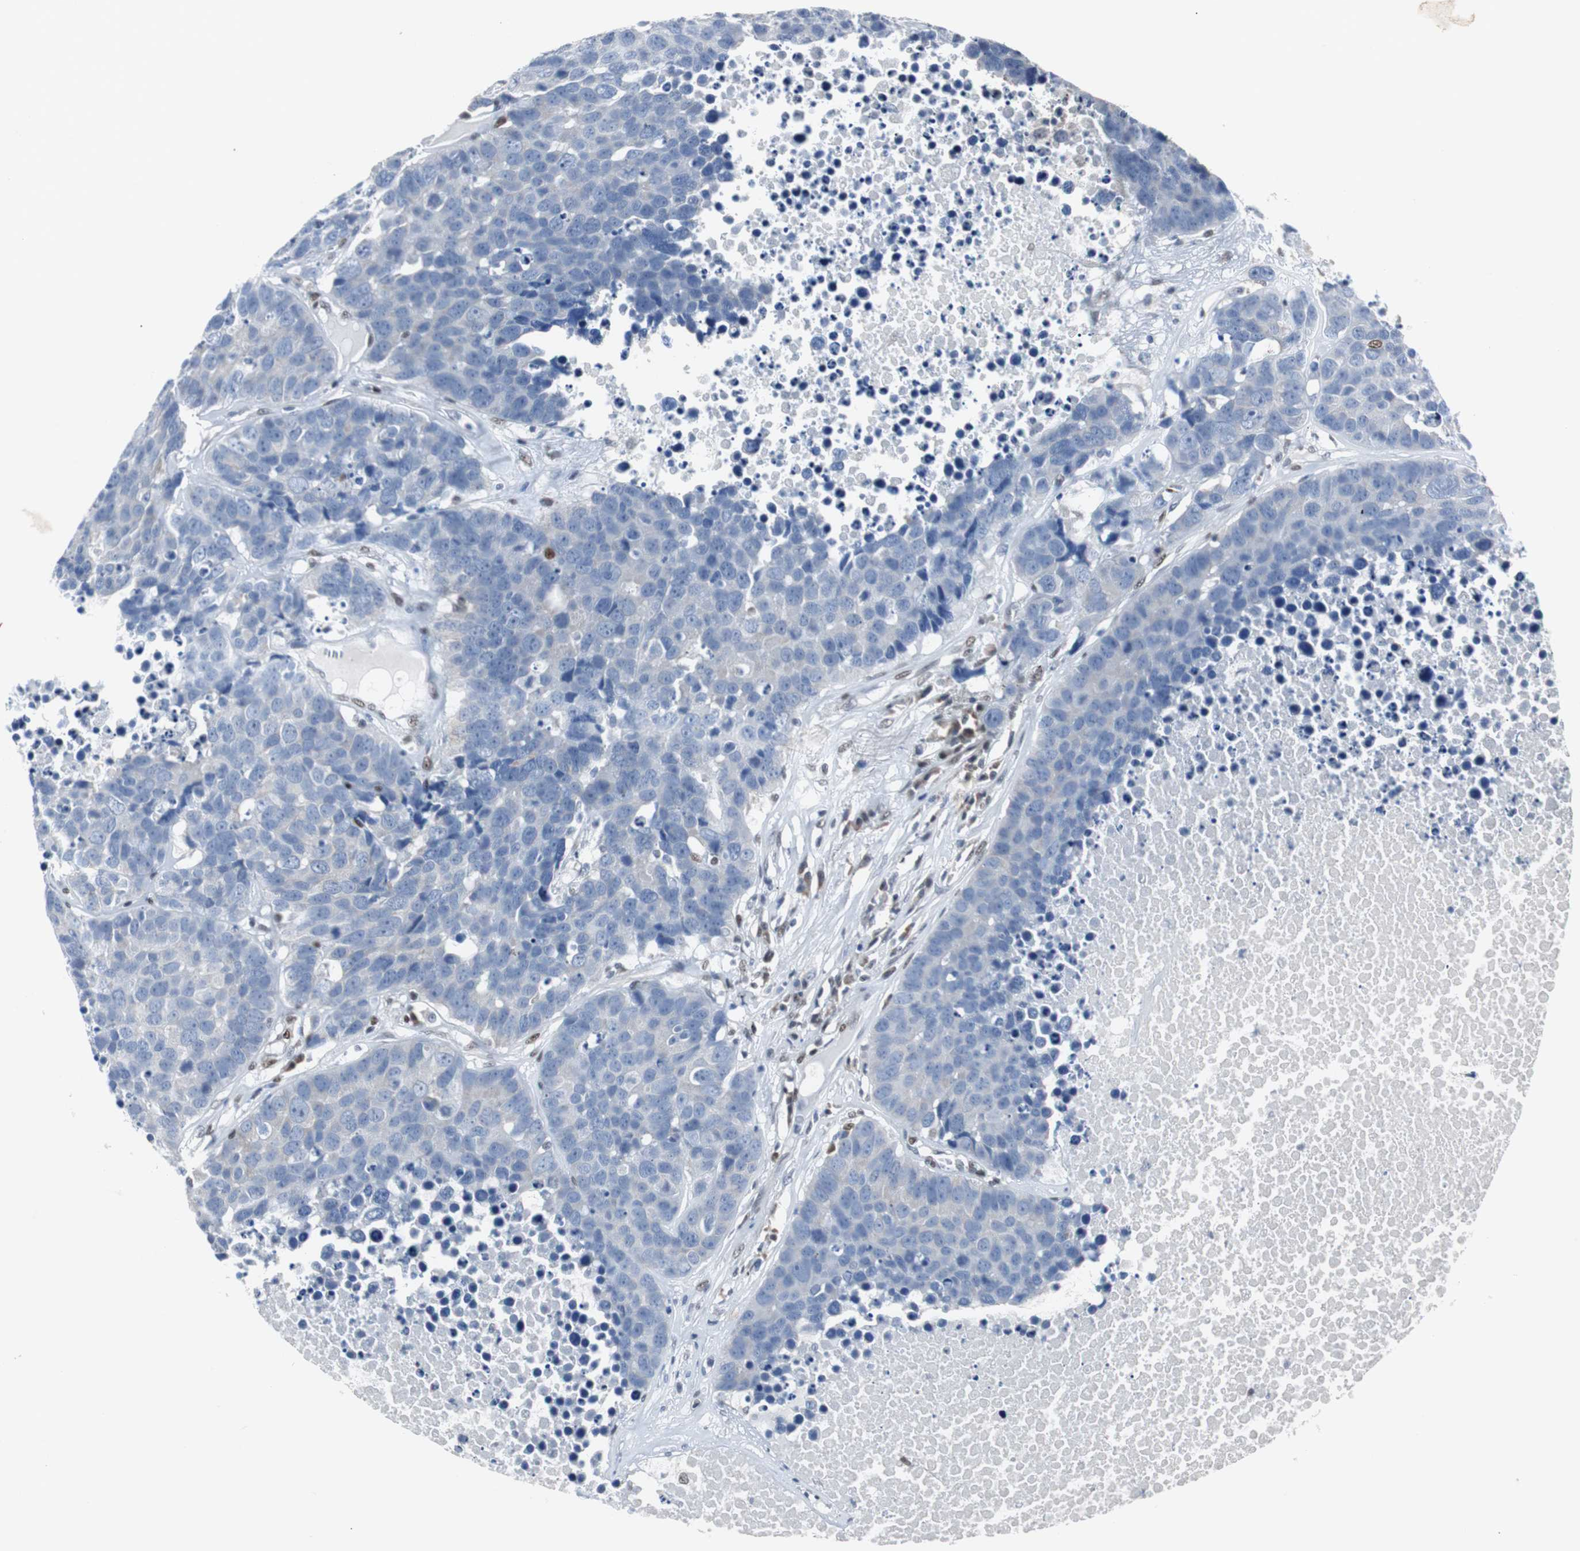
{"staining": {"intensity": "weak", "quantity": "<25%", "location": "cytoplasmic/membranous"}, "tissue": "carcinoid", "cell_type": "Tumor cells", "image_type": "cancer", "snomed": [{"axis": "morphology", "description": "Carcinoid, malignant, NOS"}, {"axis": "topography", "description": "Lung"}], "caption": "Tumor cells are negative for protein expression in human carcinoid (malignant). Nuclei are stained in blue.", "gene": "ZHX2", "patient": {"sex": "male", "age": 60}}